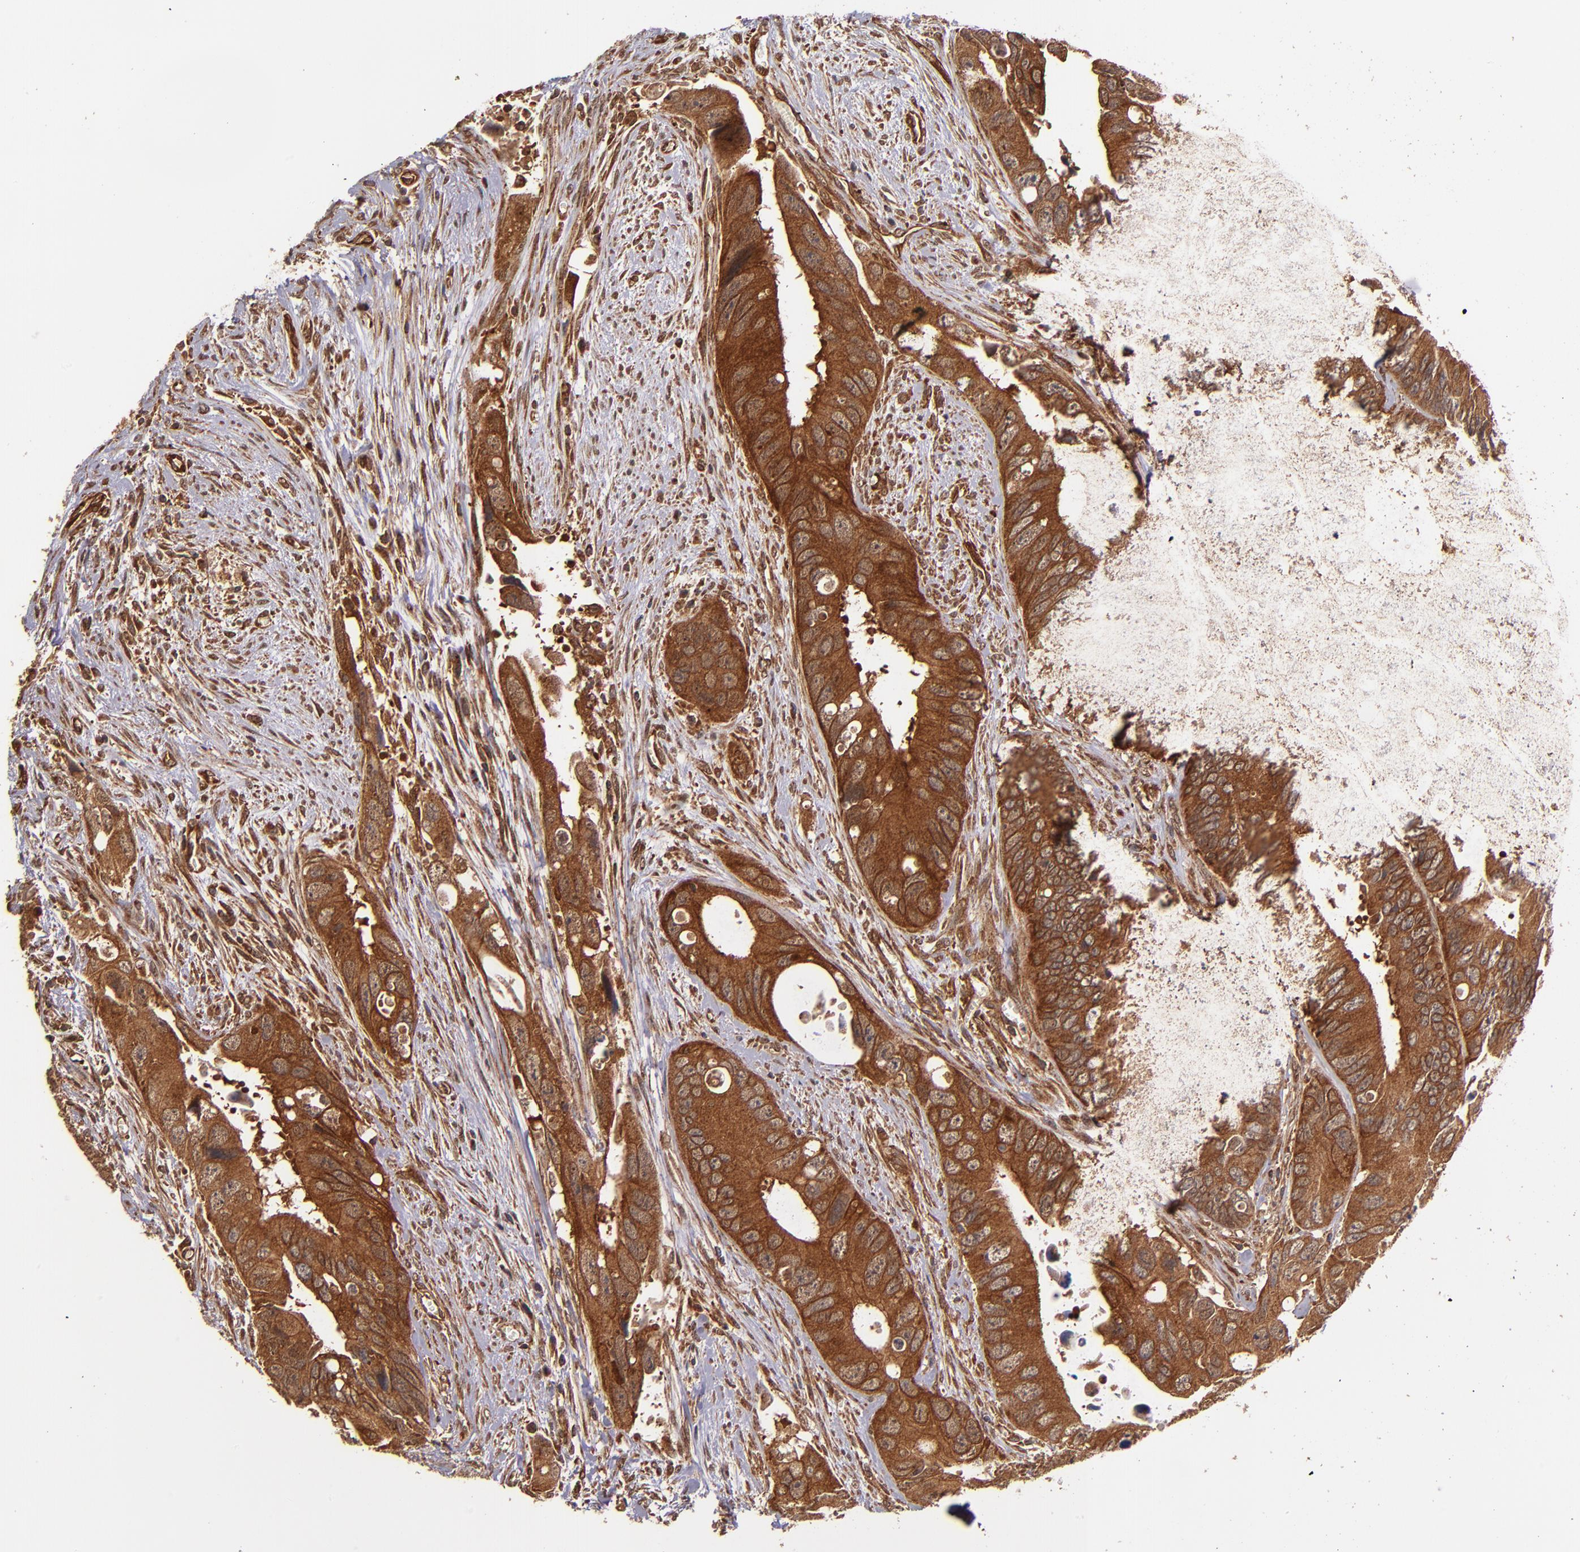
{"staining": {"intensity": "strong", "quantity": ">75%", "location": "cytoplasmic/membranous"}, "tissue": "colorectal cancer", "cell_type": "Tumor cells", "image_type": "cancer", "snomed": [{"axis": "morphology", "description": "Adenocarcinoma, NOS"}, {"axis": "topography", "description": "Rectum"}], "caption": "Colorectal cancer stained with a brown dye displays strong cytoplasmic/membranous positive staining in approximately >75% of tumor cells.", "gene": "STX8", "patient": {"sex": "male", "age": 70}}